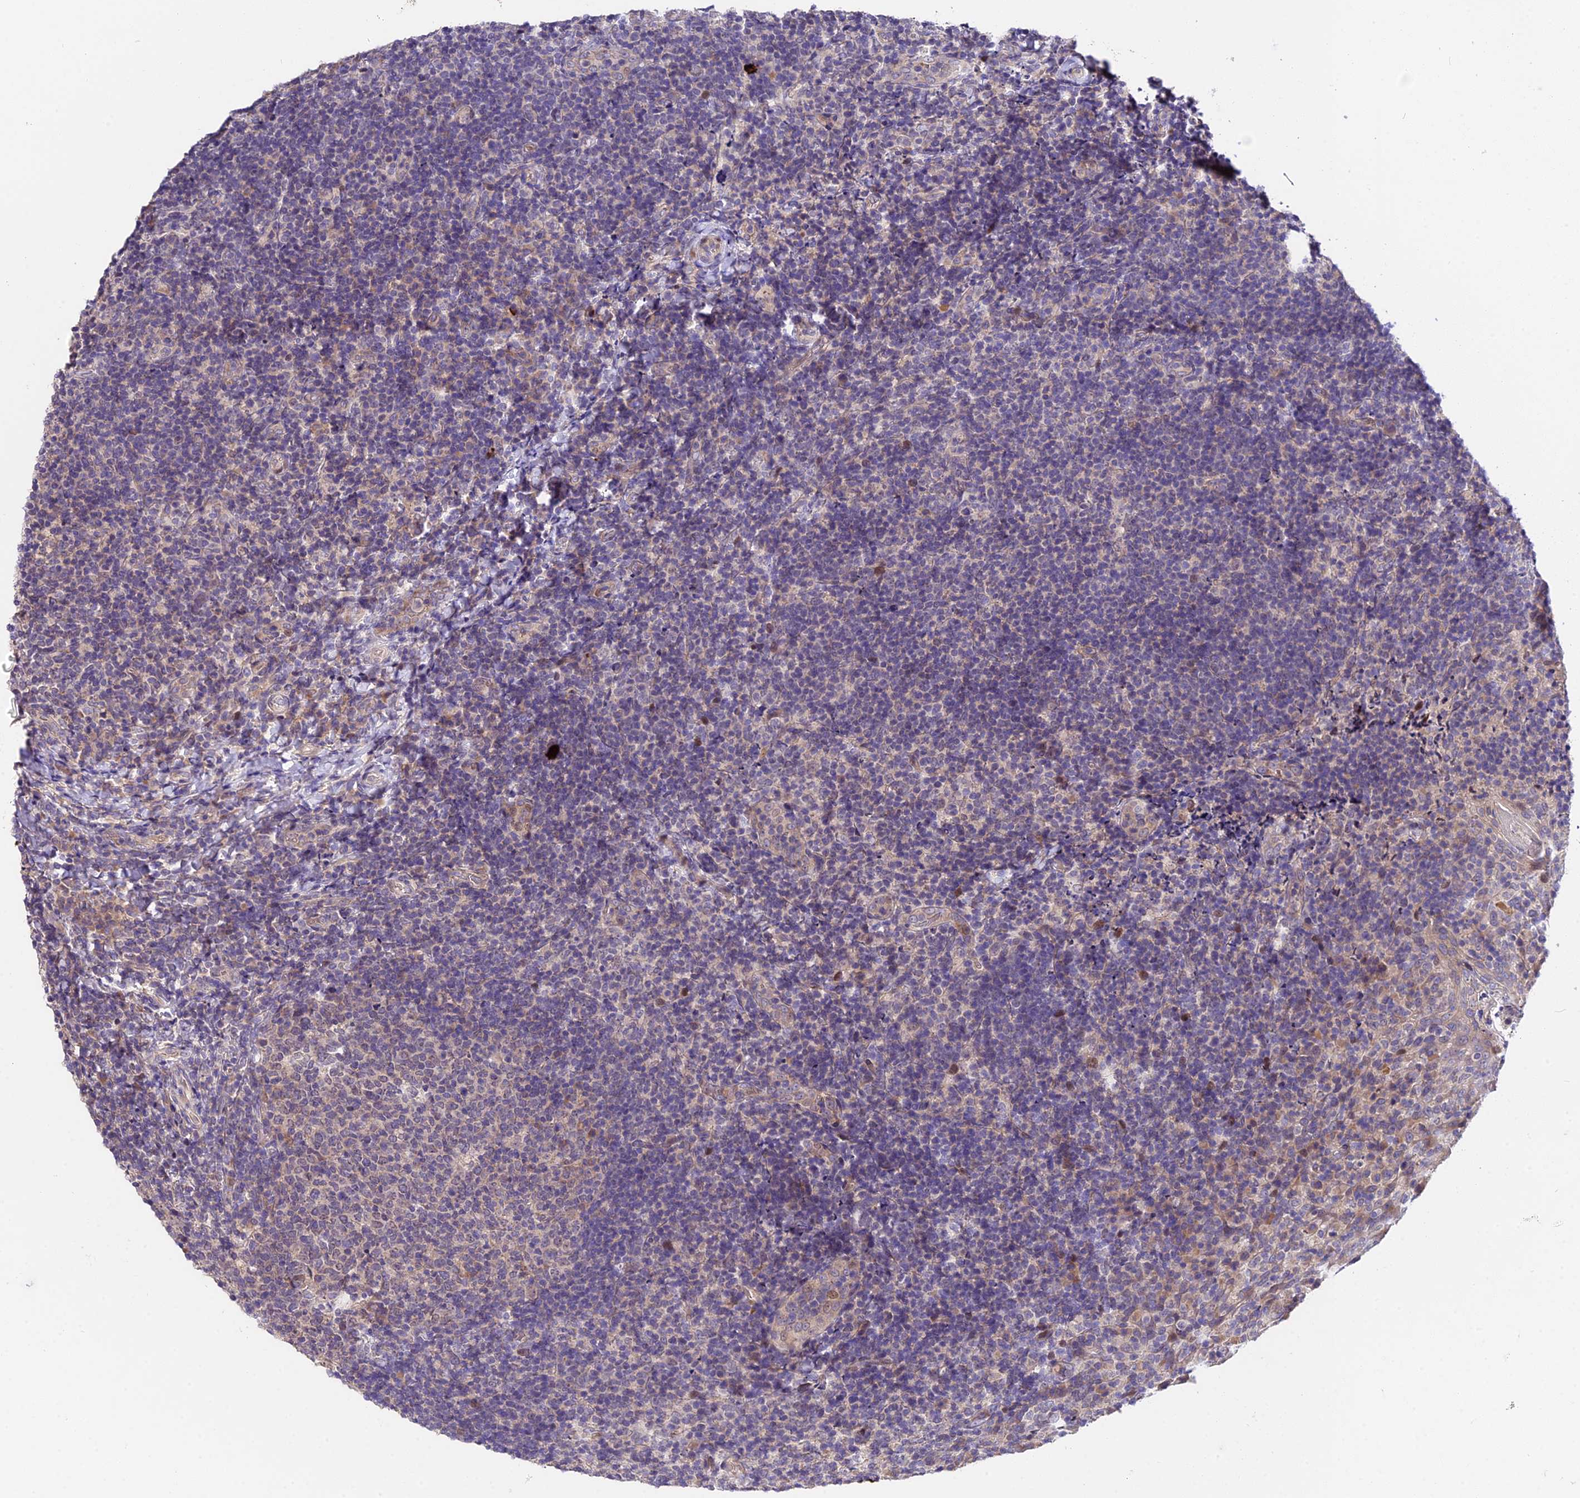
{"staining": {"intensity": "weak", "quantity": "<25%", "location": "cytoplasmic/membranous"}, "tissue": "tonsil", "cell_type": "Germinal center cells", "image_type": "normal", "snomed": [{"axis": "morphology", "description": "Normal tissue, NOS"}, {"axis": "topography", "description": "Tonsil"}], "caption": "Human tonsil stained for a protein using immunohistochemistry (IHC) demonstrates no expression in germinal center cells.", "gene": "TRMT1", "patient": {"sex": "female", "age": 10}}